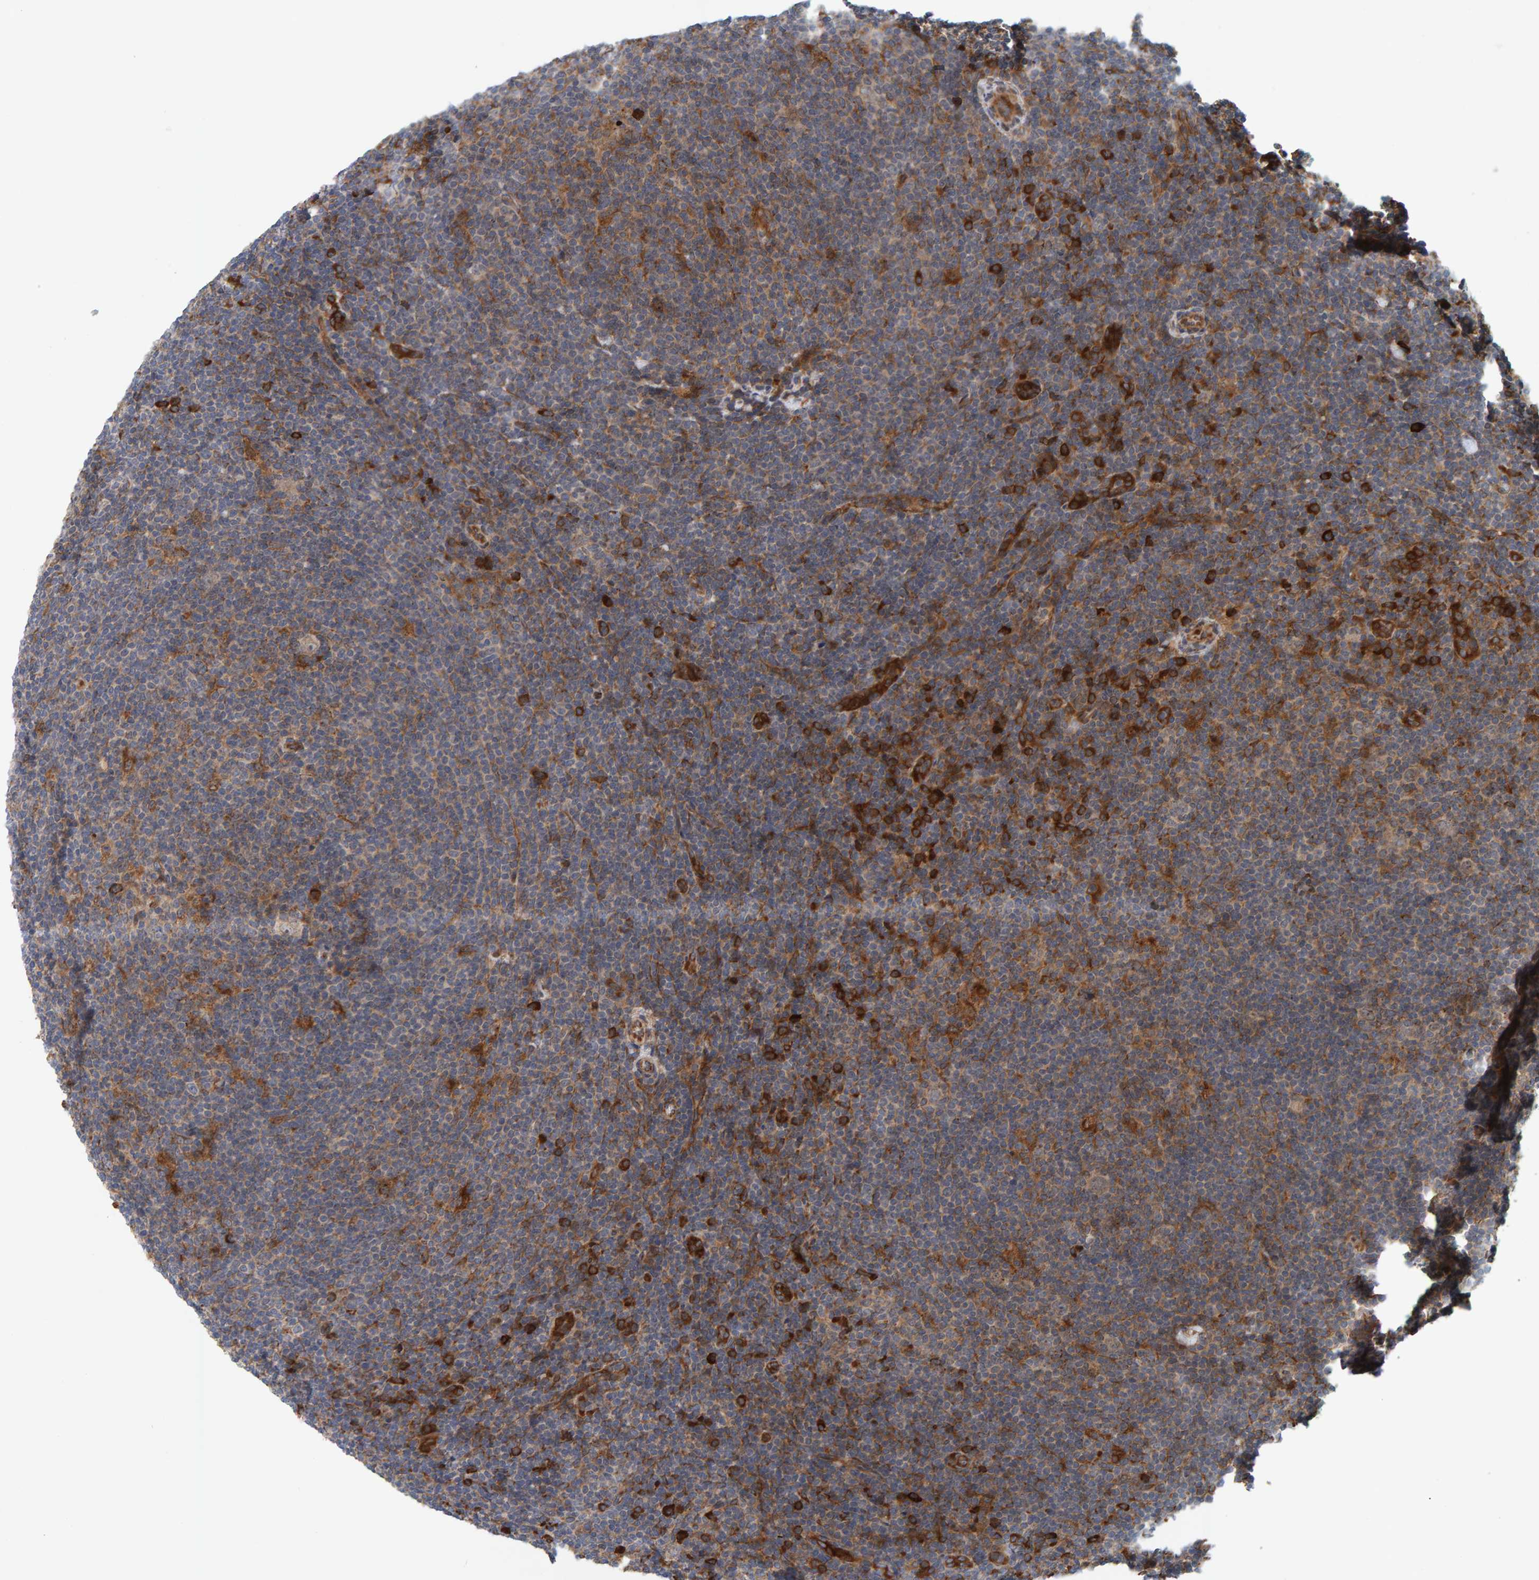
{"staining": {"intensity": "weak", "quantity": "<25%", "location": "cytoplasmic/membranous"}, "tissue": "lymphoma", "cell_type": "Tumor cells", "image_type": "cancer", "snomed": [{"axis": "morphology", "description": "Hodgkin's disease, NOS"}, {"axis": "topography", "description": "Lymph node"}], "caption": "The immunohistochemistry micrograph has no significant positivity in tumor cells of Hodgkin's disease tissue.", "gene": "BAIAP2", "patient": {"sex": "female", "age": 57}}